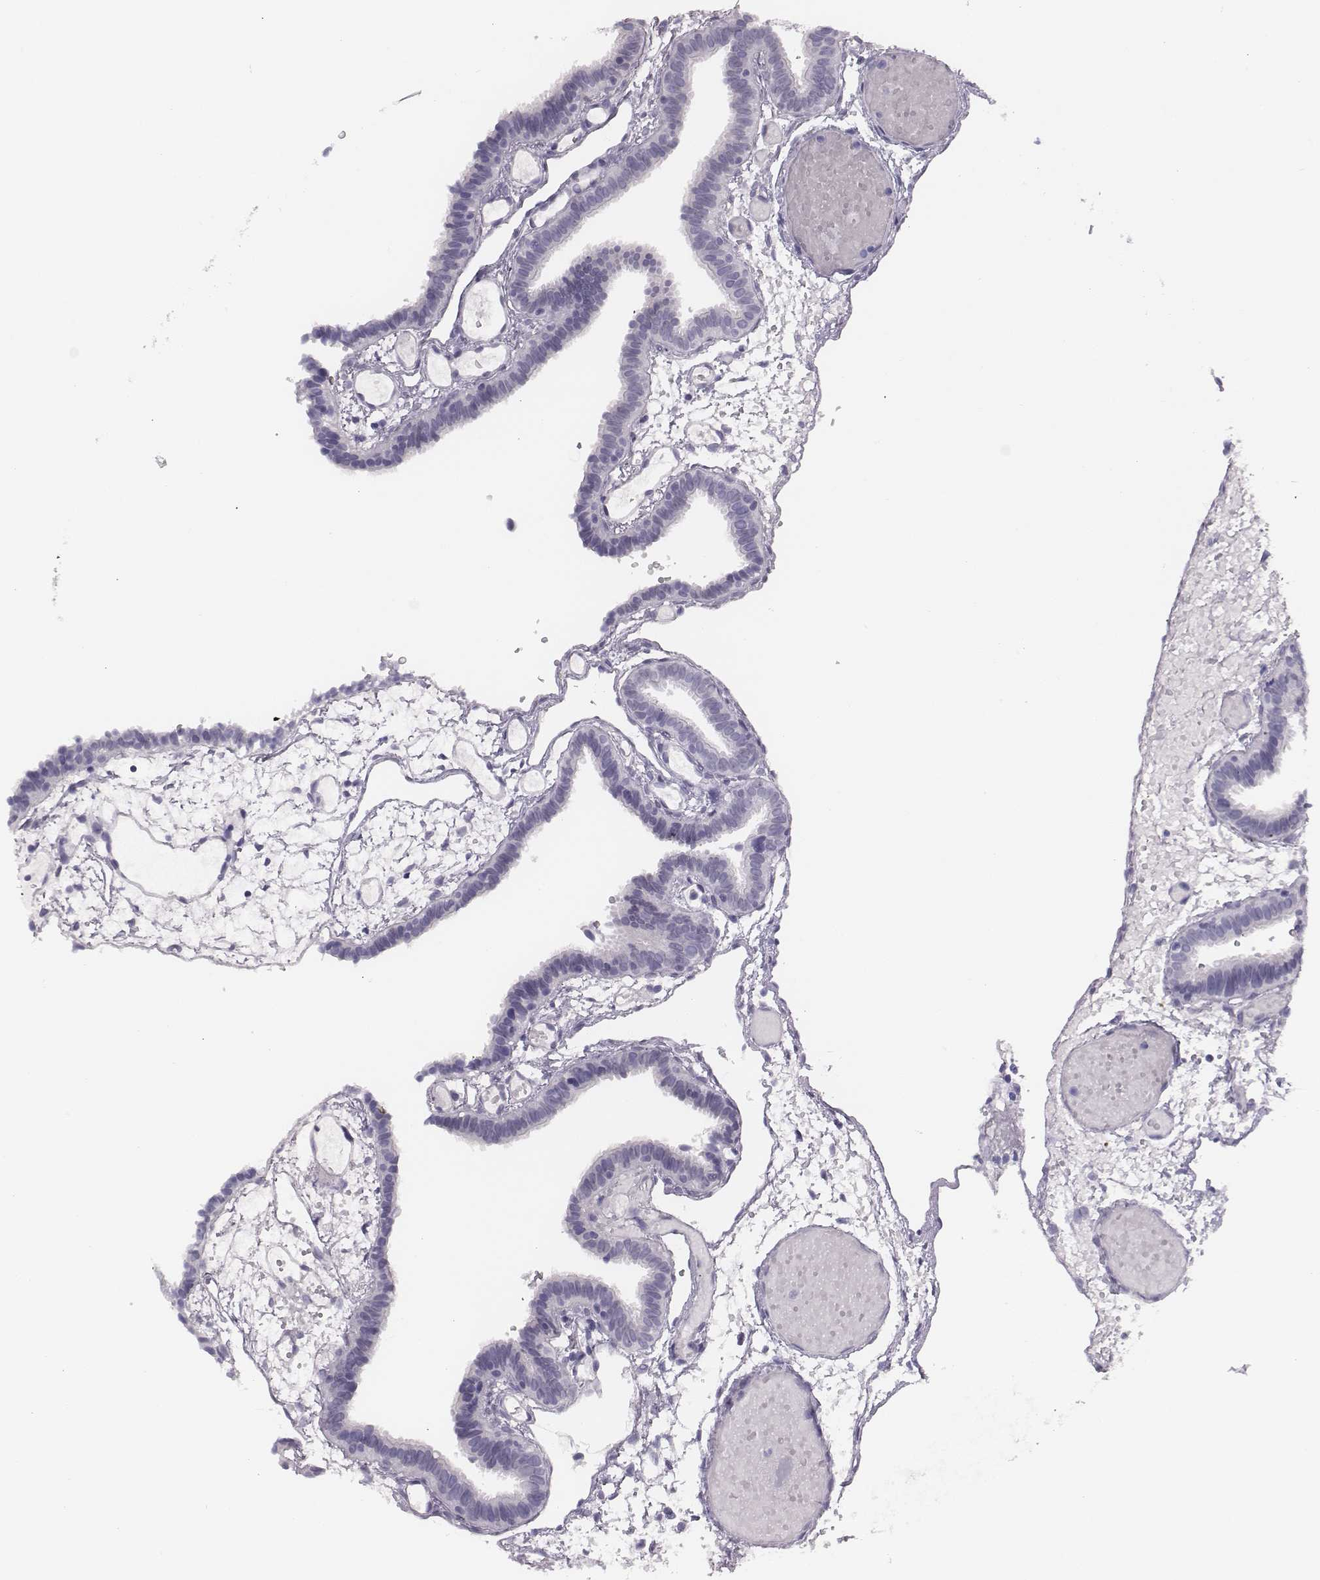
{"staining": {"intensity": "negative", "quantity": "none", "location": "none"}, "tissue": "fallopian tube", "cell_type": "Glandular cells", "image_type": "normal", "snomed": [{"axis": "morphology", "description": "Normal tissue, NOS"}, {"axis": "topography", "description": "Fallopian tube"}], "caption": "Immunohistochemistry micrograph of normal human fallopian tube stained for a protein (brown), which reveals no positivity in glandular cells.", "gene": "H1", "patient": {"sex": "female", "age": 37}}